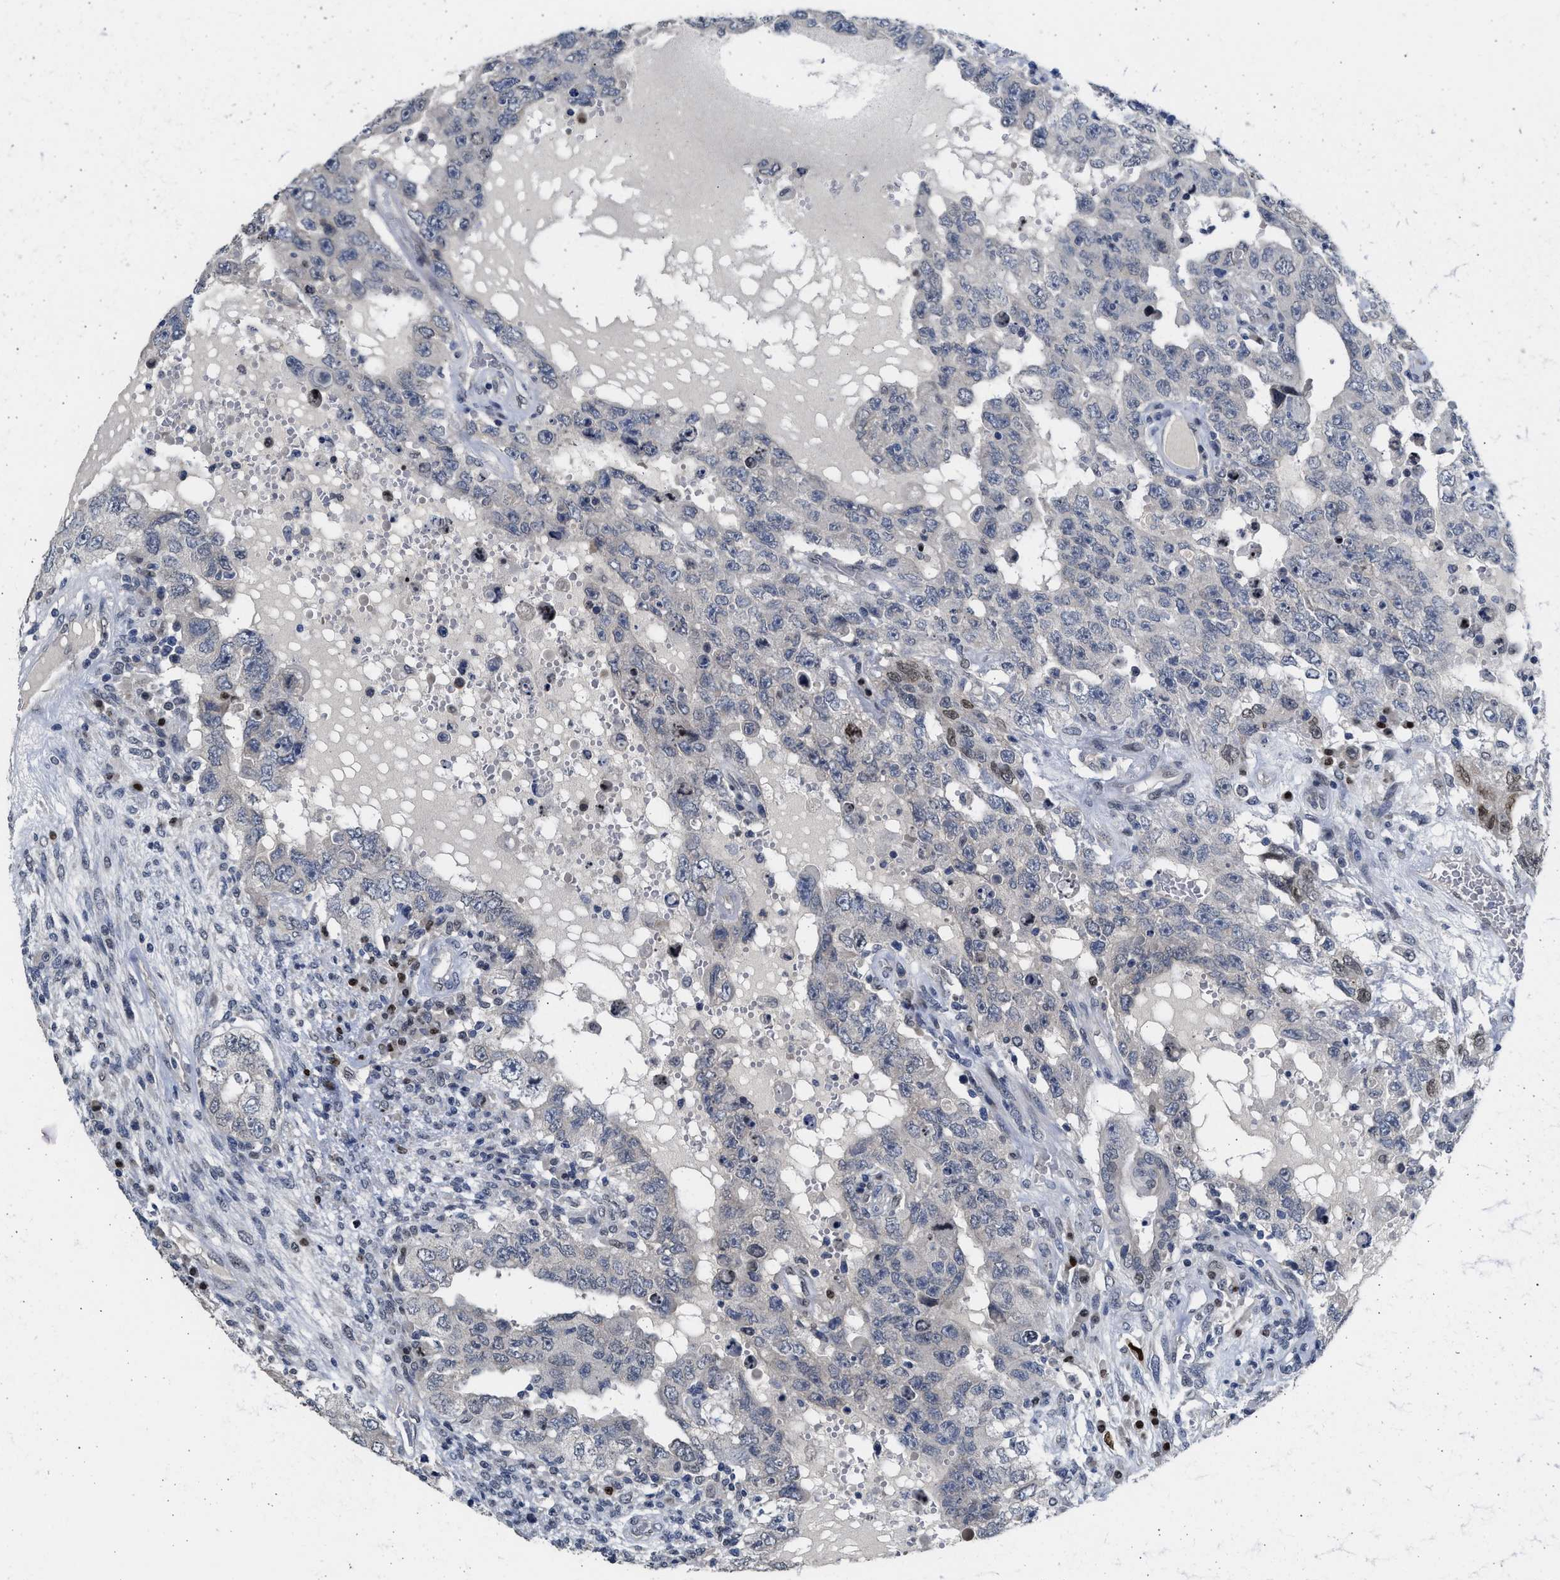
{"staining": {"intensity": "weak", "quantity": "<25%", "location": "nuclear"}, "tissue": "testis cancer", "cell_type": "Tumor cells", "image_type": "cancer", "snomed": [{"axis": "morphology", "description": "Carcinoma, Embryonal, NOS"}, {"axis": "topography", "description": "Testis"}], "caption": "Embryonal carcinoma (testis) stained for a protein using IHC displays no staining tumor cells.", "gene": "HMGN3", "patient": {"sex": "male", "age": 26}}